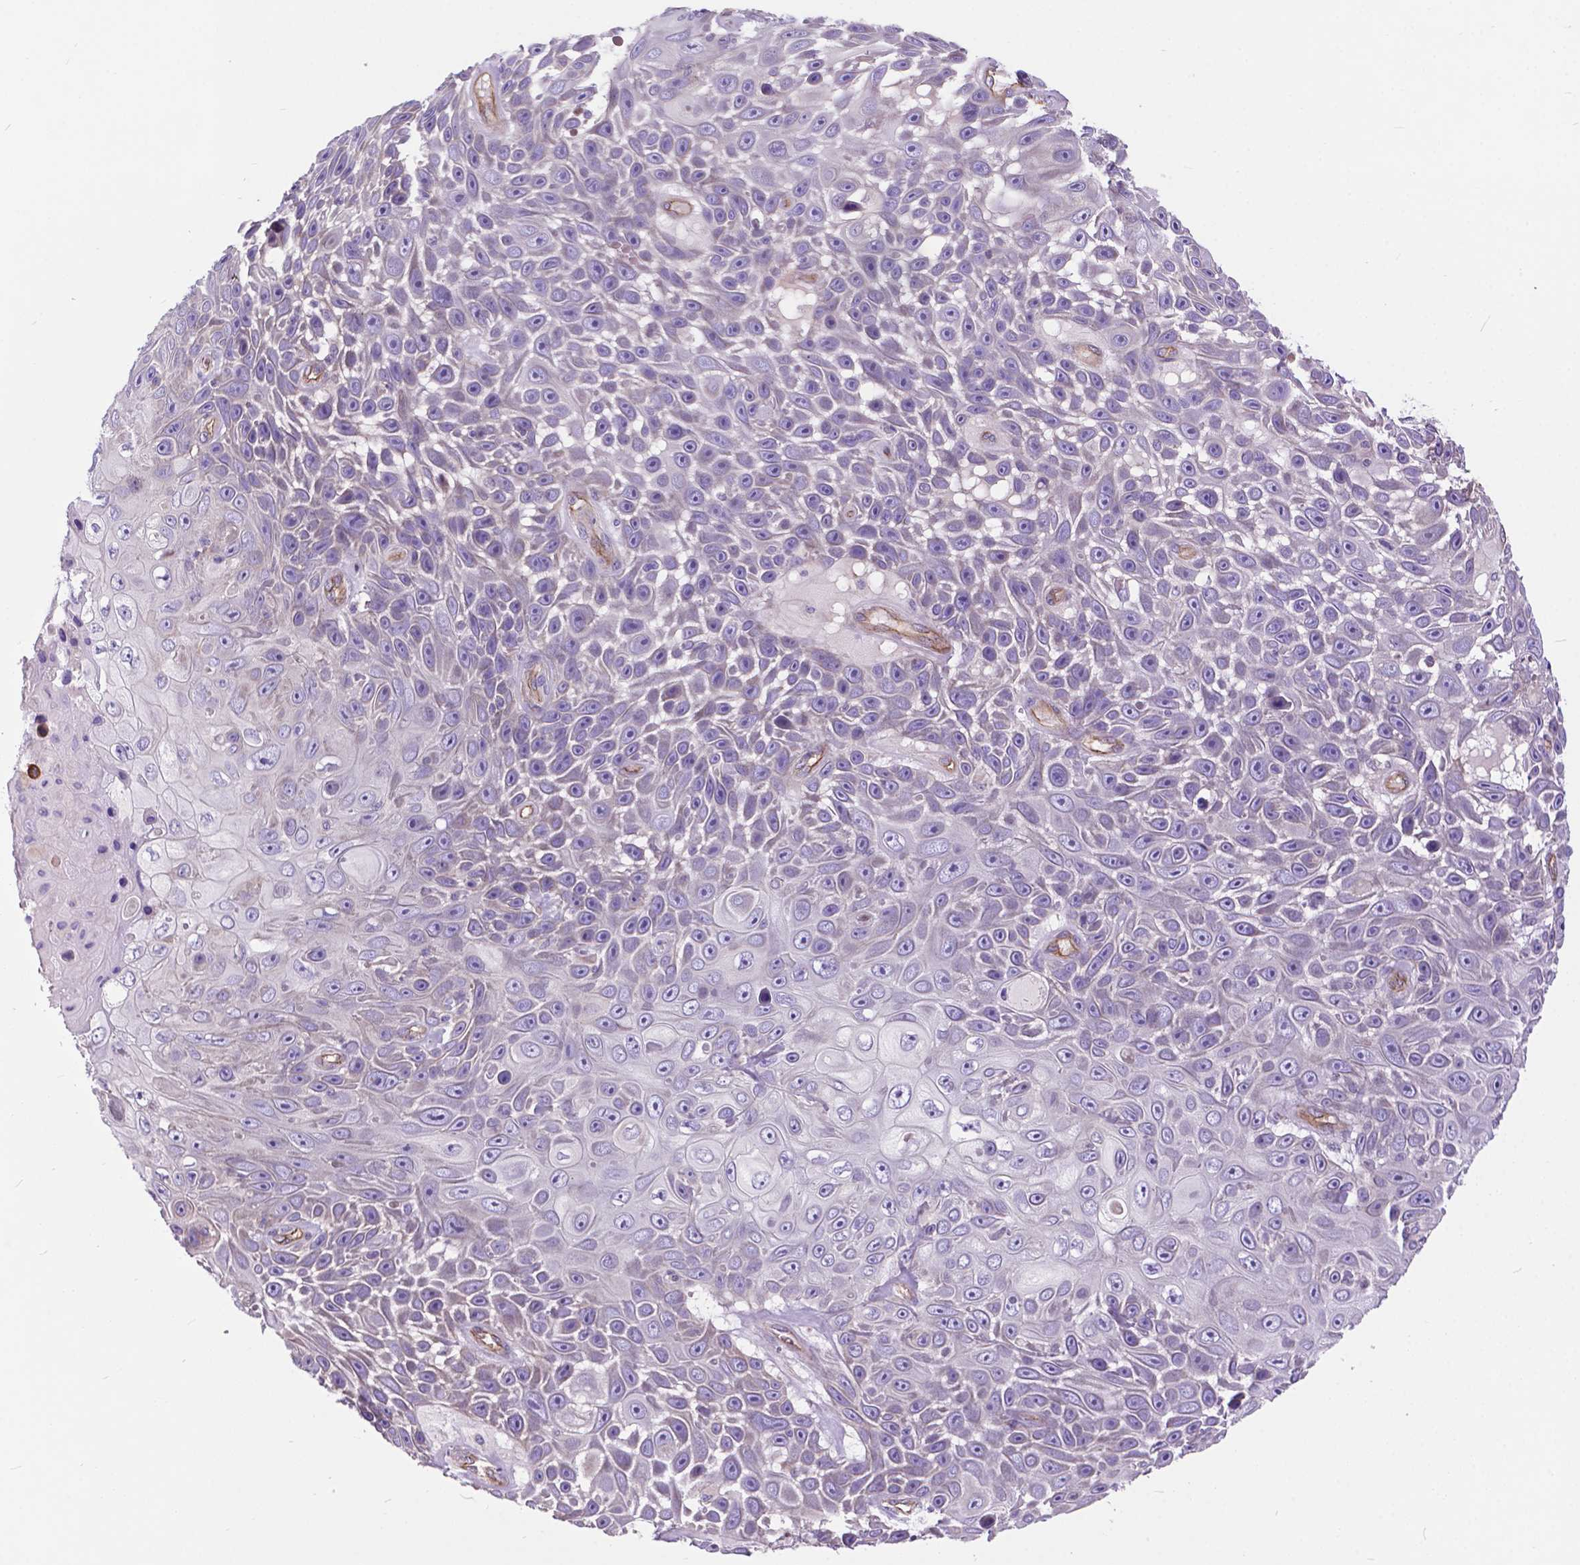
{"staining": {"intensity": "negative", "quantity": "none", "location": "none"}, "tissue": "skin cancer", "cell_type": "Tumor cells", "image_type": "cancer", "snomed": [{"axis": "morphology", "description": "Squamous cell carcinoma, NOS"}, {"axis": "topography", "description": "Skin"}], "caption": "Skin squamous cell carcinoma was stained to show a protein in brown. There is no significant positivity in tumor cells. (DAB (3,3'-diaminobenzidine) immunohistochemistry with hematoxylin counter stain).", "gene": "FLT4", "patient": {"sex": "male", "age": 82}}